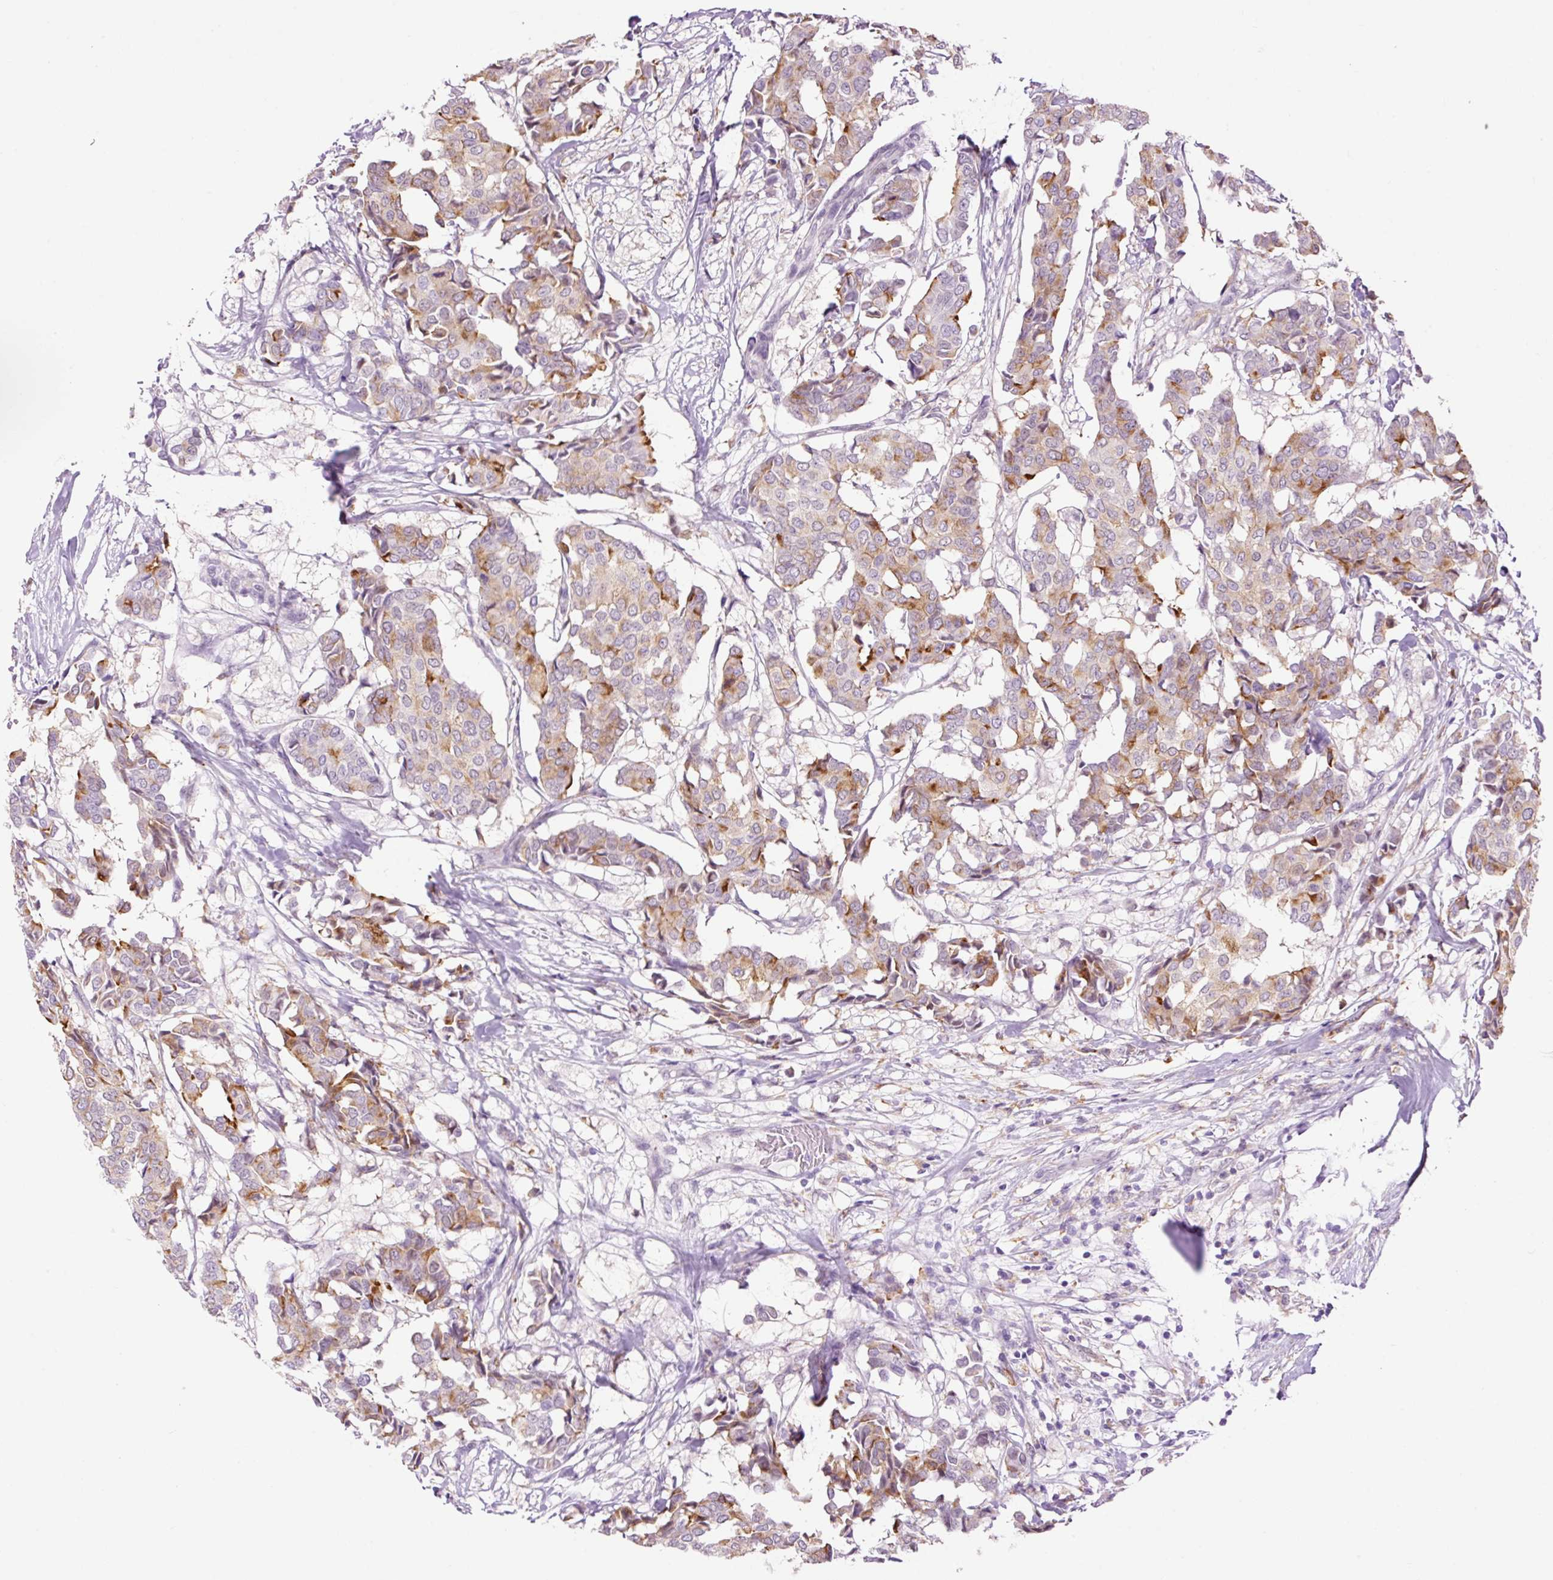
{"staining": {"intensity": "moderate", "quantity": "<25%", "location": "cytoplasmic/membranous"}, "tissue": "breast cancer", "cell_type": "Tumor cells", "image_type": "cancer", "snomed": [{"axis": "morphology", "description": "Duct carcinoma"}, {"axis": "topography", "description": "Breast"}], "caption": "Immunohistochemical staining of human intraductal carcinoma (breast) exhibits low levels of moderate cytoplasmic/membranous staining in approximately <25% of tumor cells.", "gene": "LY86", "patient": {"sex": "female", "age": 75}}